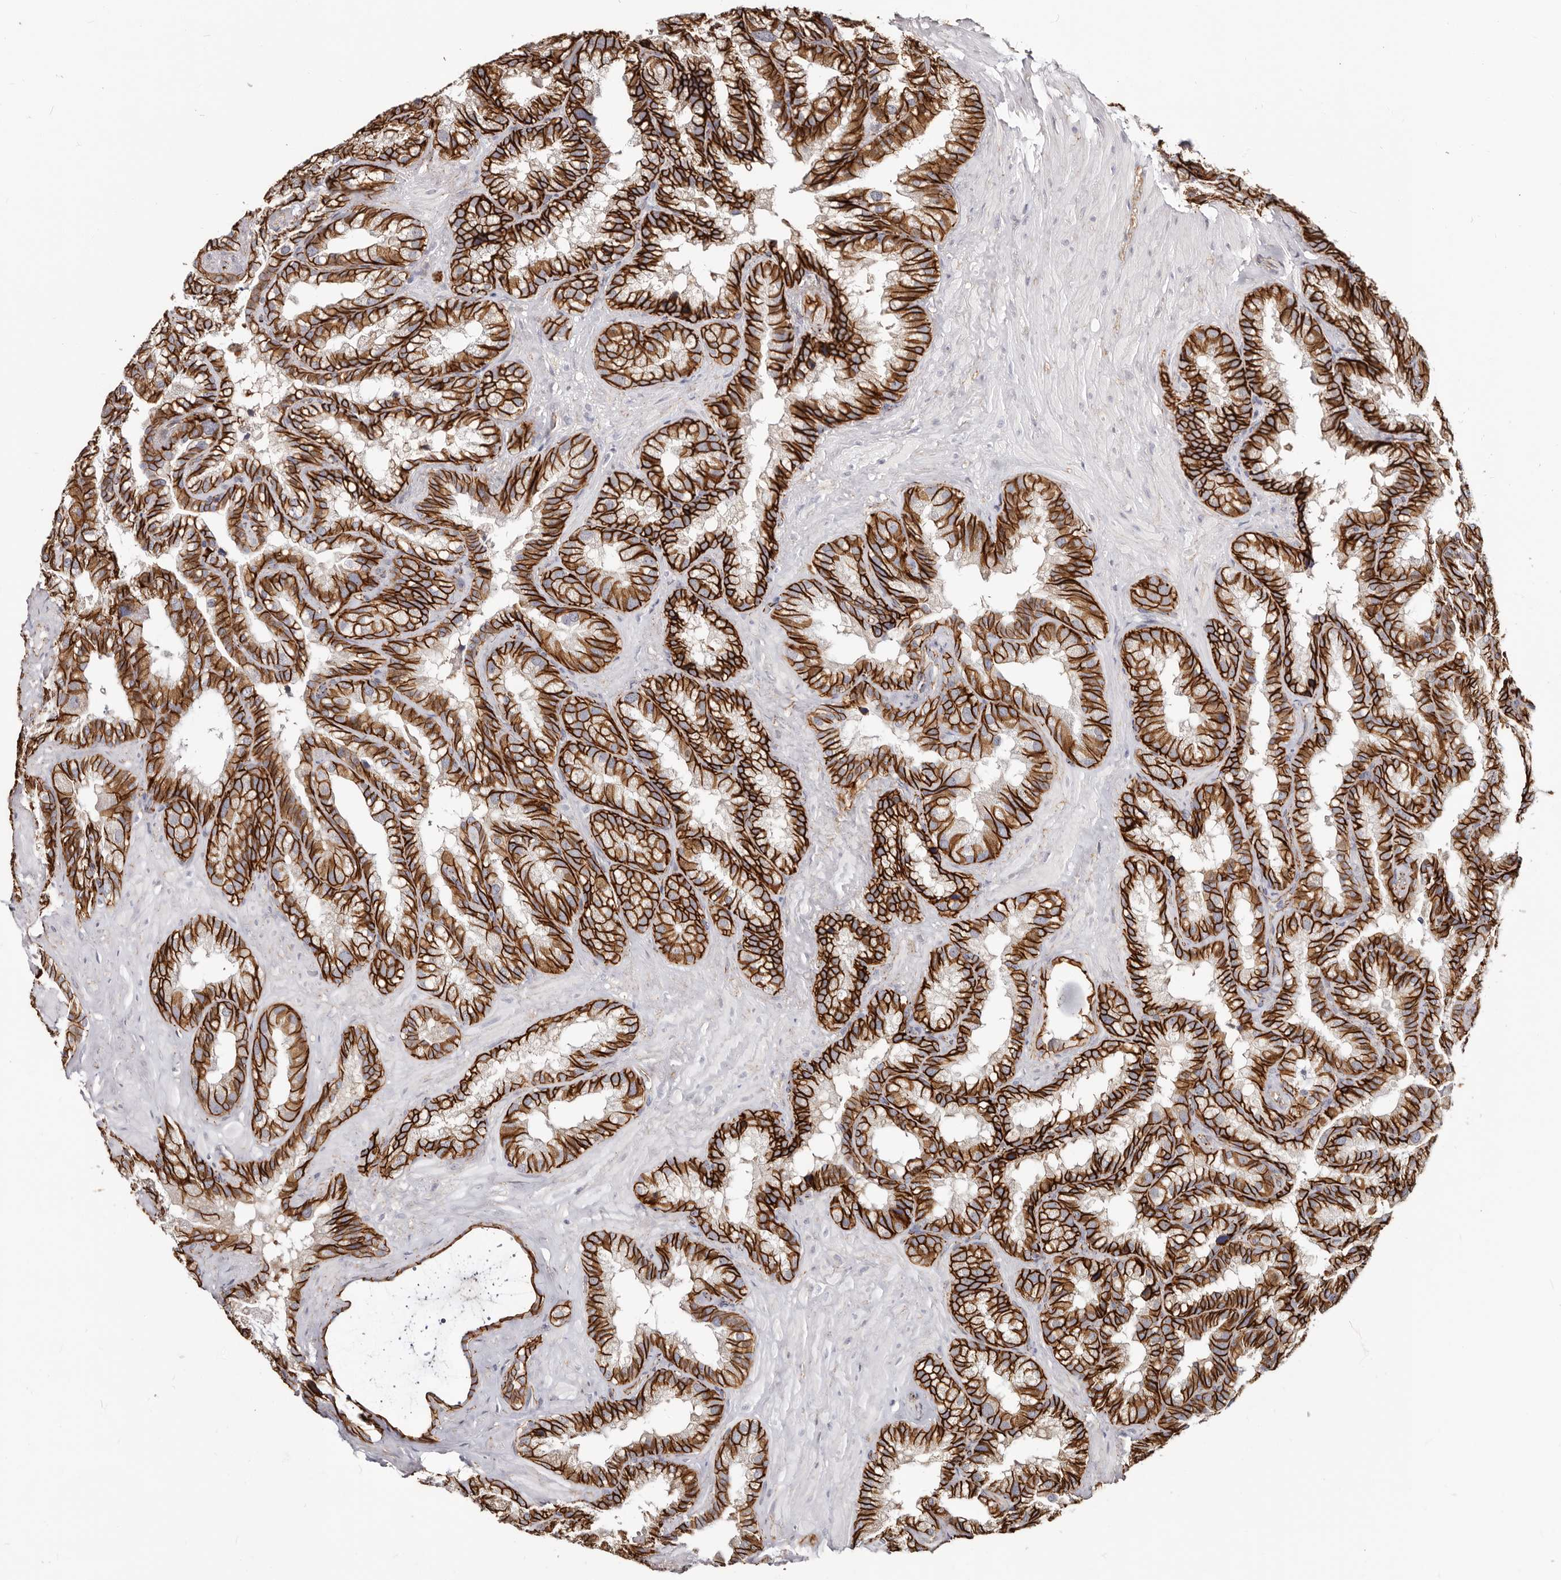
{"staining": {"intensity": "strong", "quantity": ">75%", "location": "cytoplasmic/membranous"}, "tissue": "seminal vesicle", "cell_type": "Glandular cells", "image_type": "normal", "snomed": [{"axis": "morphology", "description": "Normal tissue, NOS"}, {"axis": "topography", "description": "Prostate"}, {"axis": "topography", "description": "Seminal veicle"}], "caption": "Brown immunohistochemical staining in benign seminal vesicle displays strong cytoplasmic/membranous staining in approximately >75% of glandular cells.", "gene": "CTNNB1", "patient": {"sex": "male", "age": 68}}